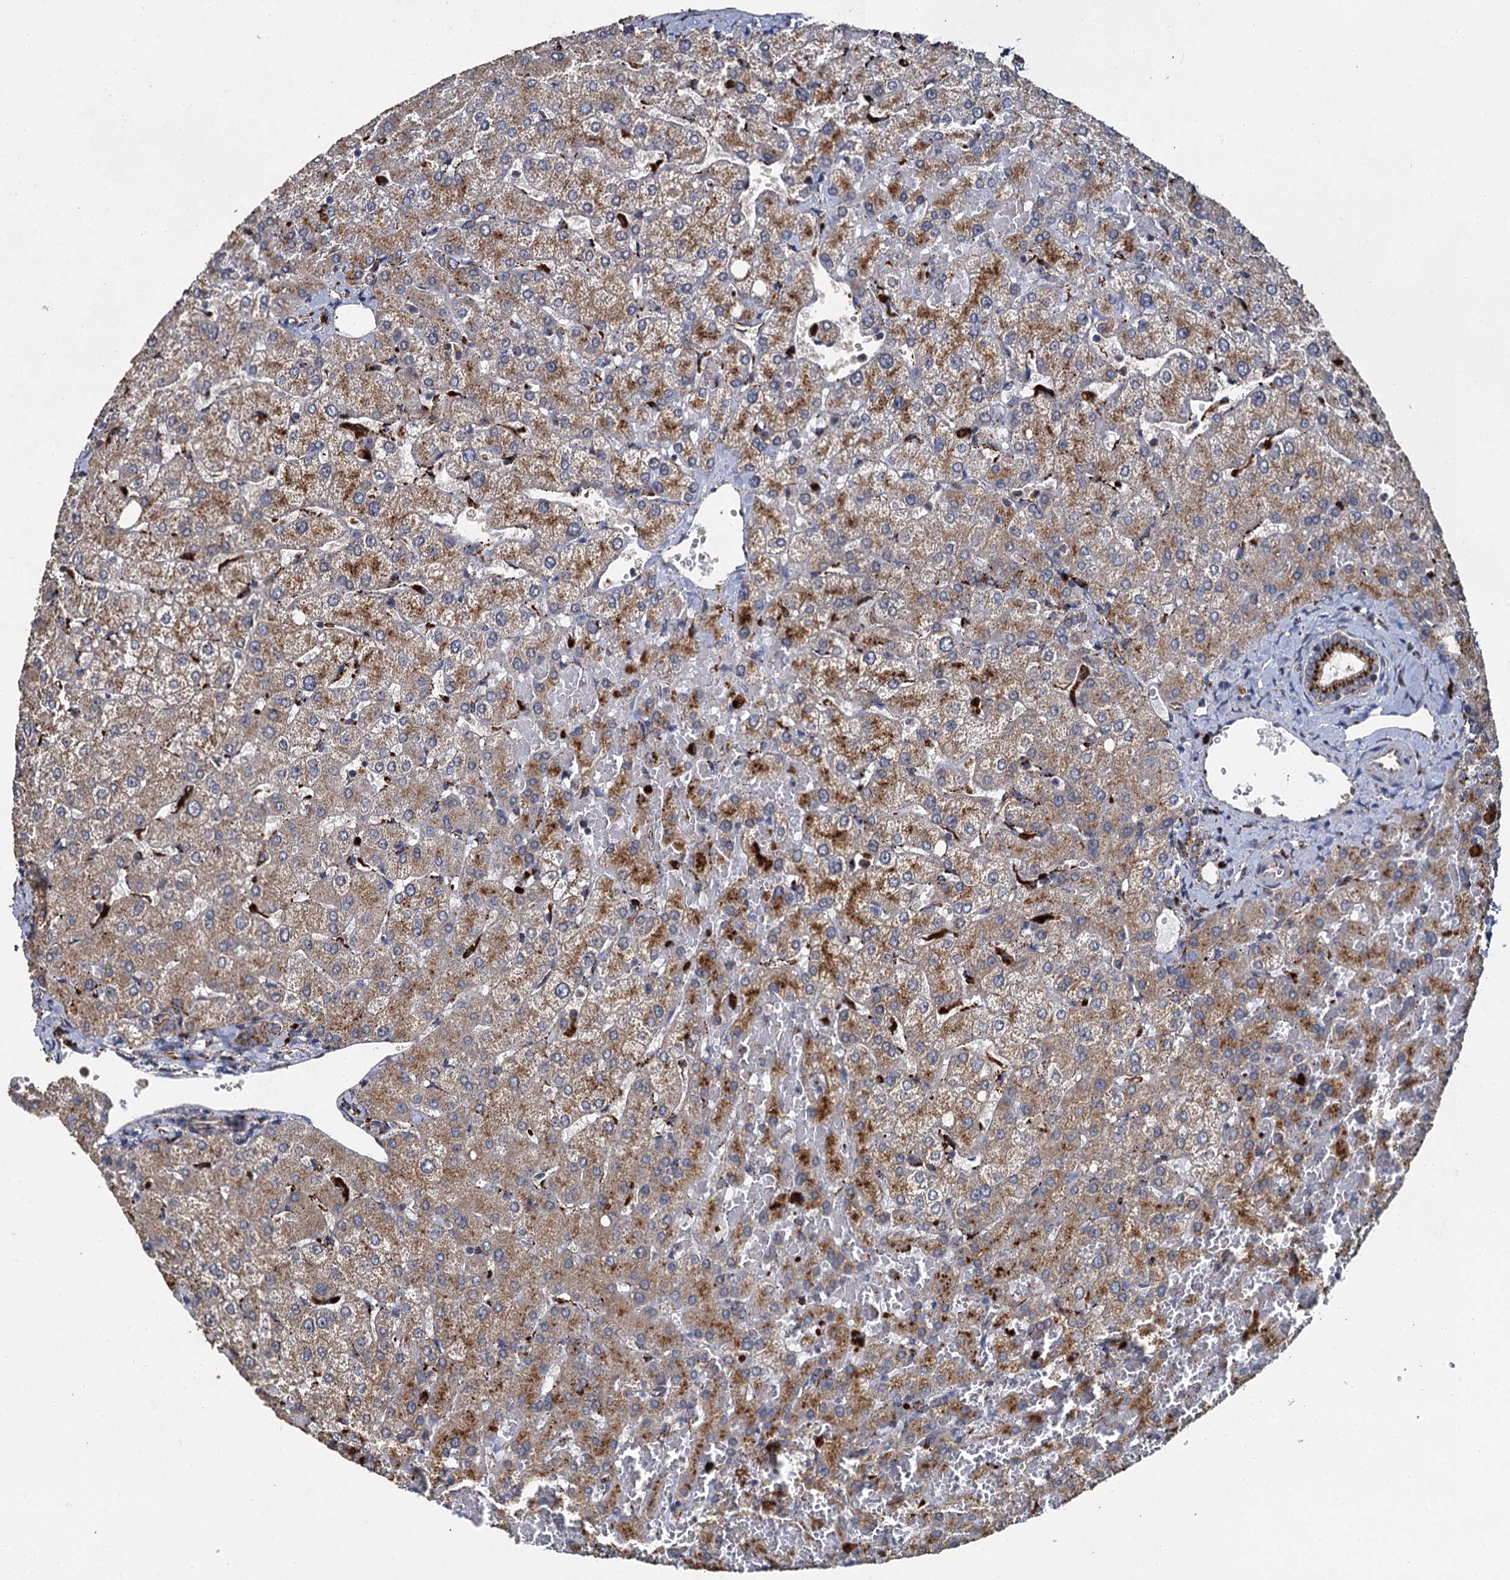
{"staining": {"intensity": "strong", "quantity": ">75%", "location": "cytoplasmic/membranous"}, "tissue": "liver", "cell_type": "Cholangiocytes", "image_type": "normal", "snomed": [{"axis": "morphology", "description": "Normal tissue, NOS"}, {"axis": "topography", "description": "Liver"}], "caption": "The micrograph reveals staining of benign liver, revealing strong cytoplasmic/membranous protein expression (brown color) within cholangiocytes. (IHC, brightfield microscopy, high magnification).", "gene": "GBA1", "patient": {"sex": "female", "age": 54}}